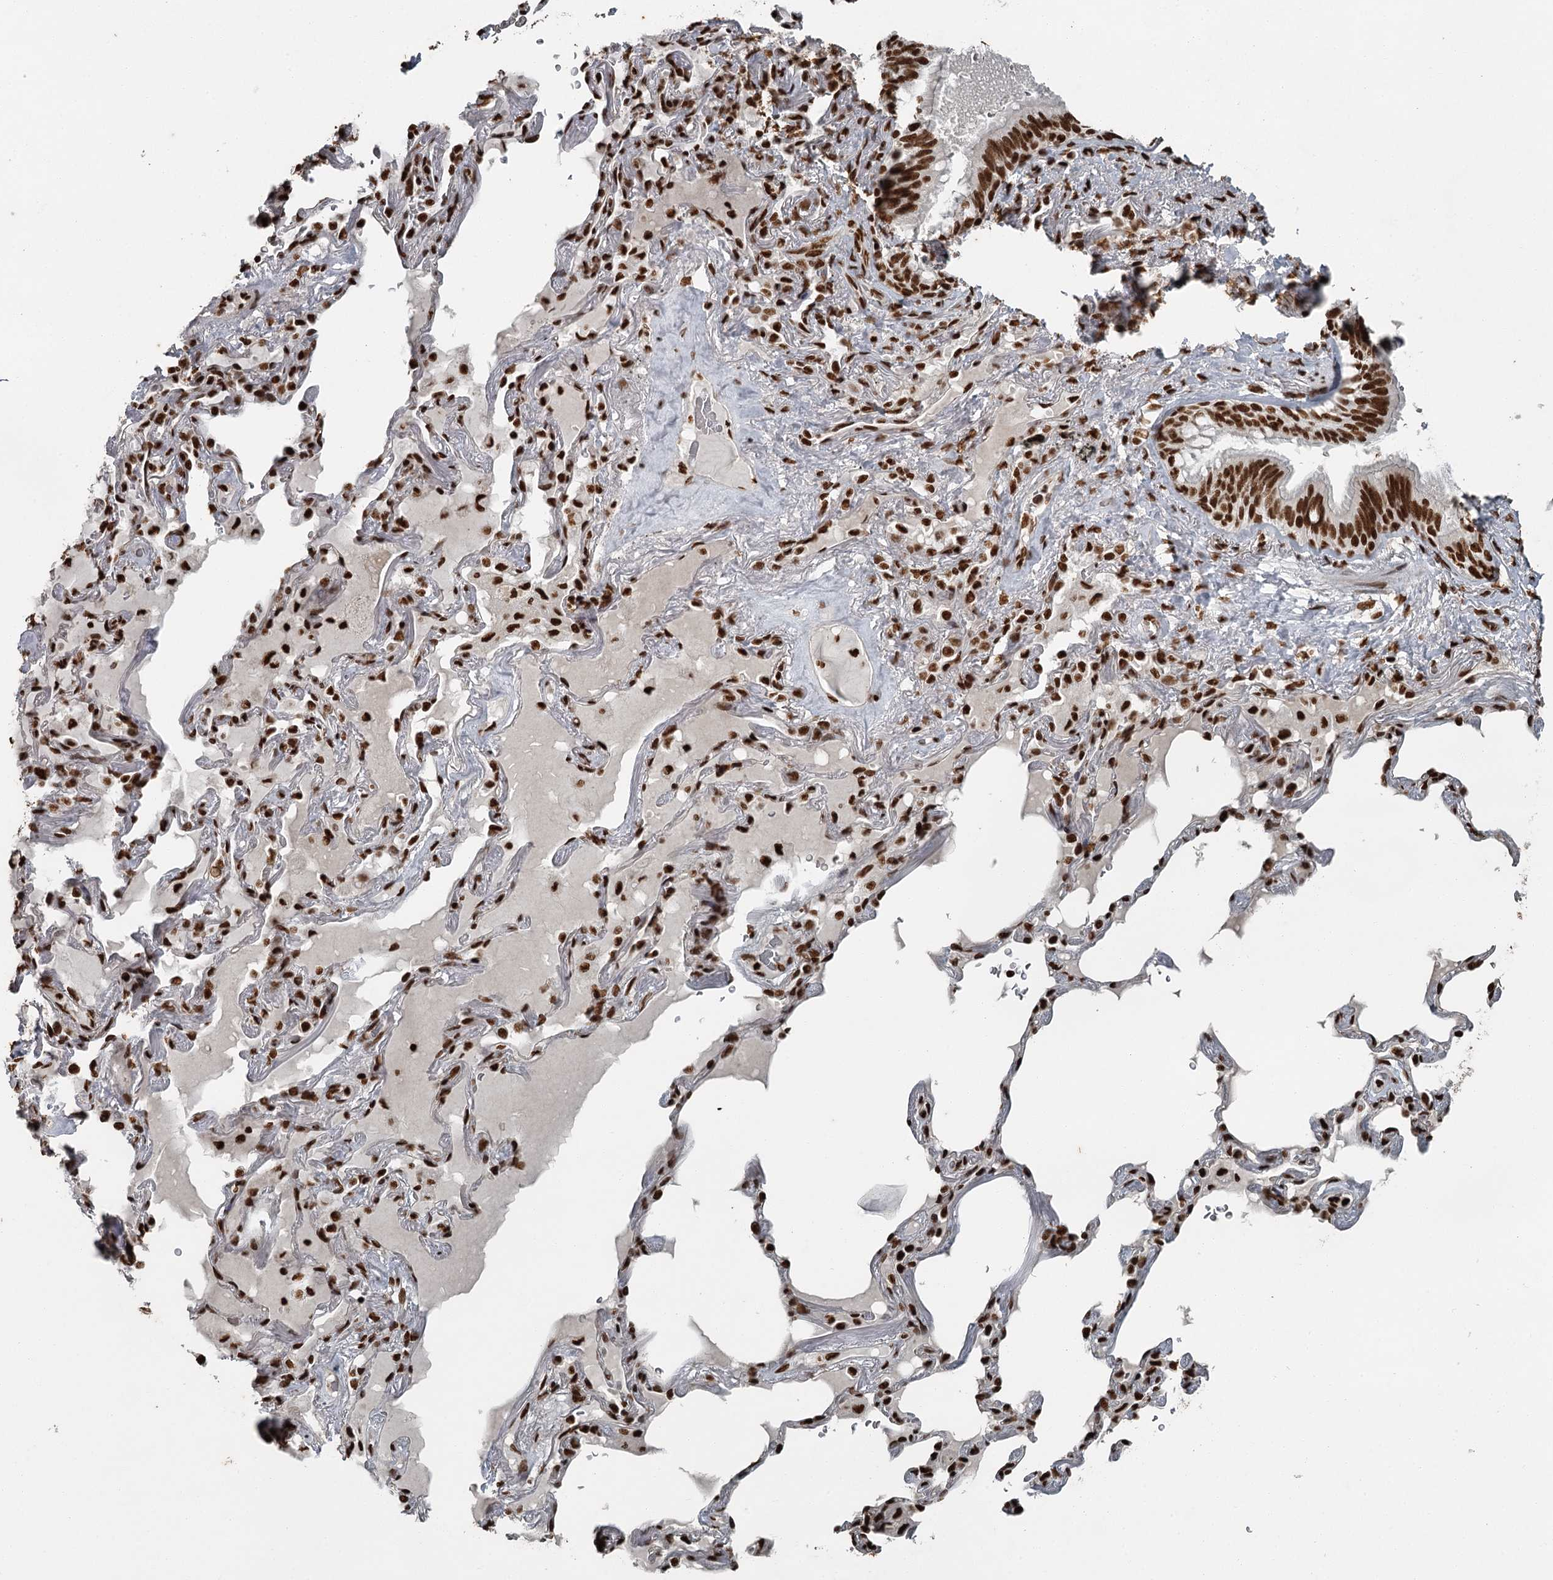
{"staining": {"intensity": "strong", "quantity": ">75%", "location": "nuclear"}, "tissue": "lung cancer", "cell_type": "Tumor cells", "image_type": "cancer", "snomed": [{"axis": "morphology", "description": "Adenocarcinoma, NOS"}, {"axis": "topography", "description": "Lung"}], "caption": "A histopathology image showing strong nuclear staining in about >75% of tumor cells in adenocarcinoma (lung), as visualized by brown immunohistochemical staining.", "gene": "RBBP7", "patient": {"sex": "female", "age": 69}}